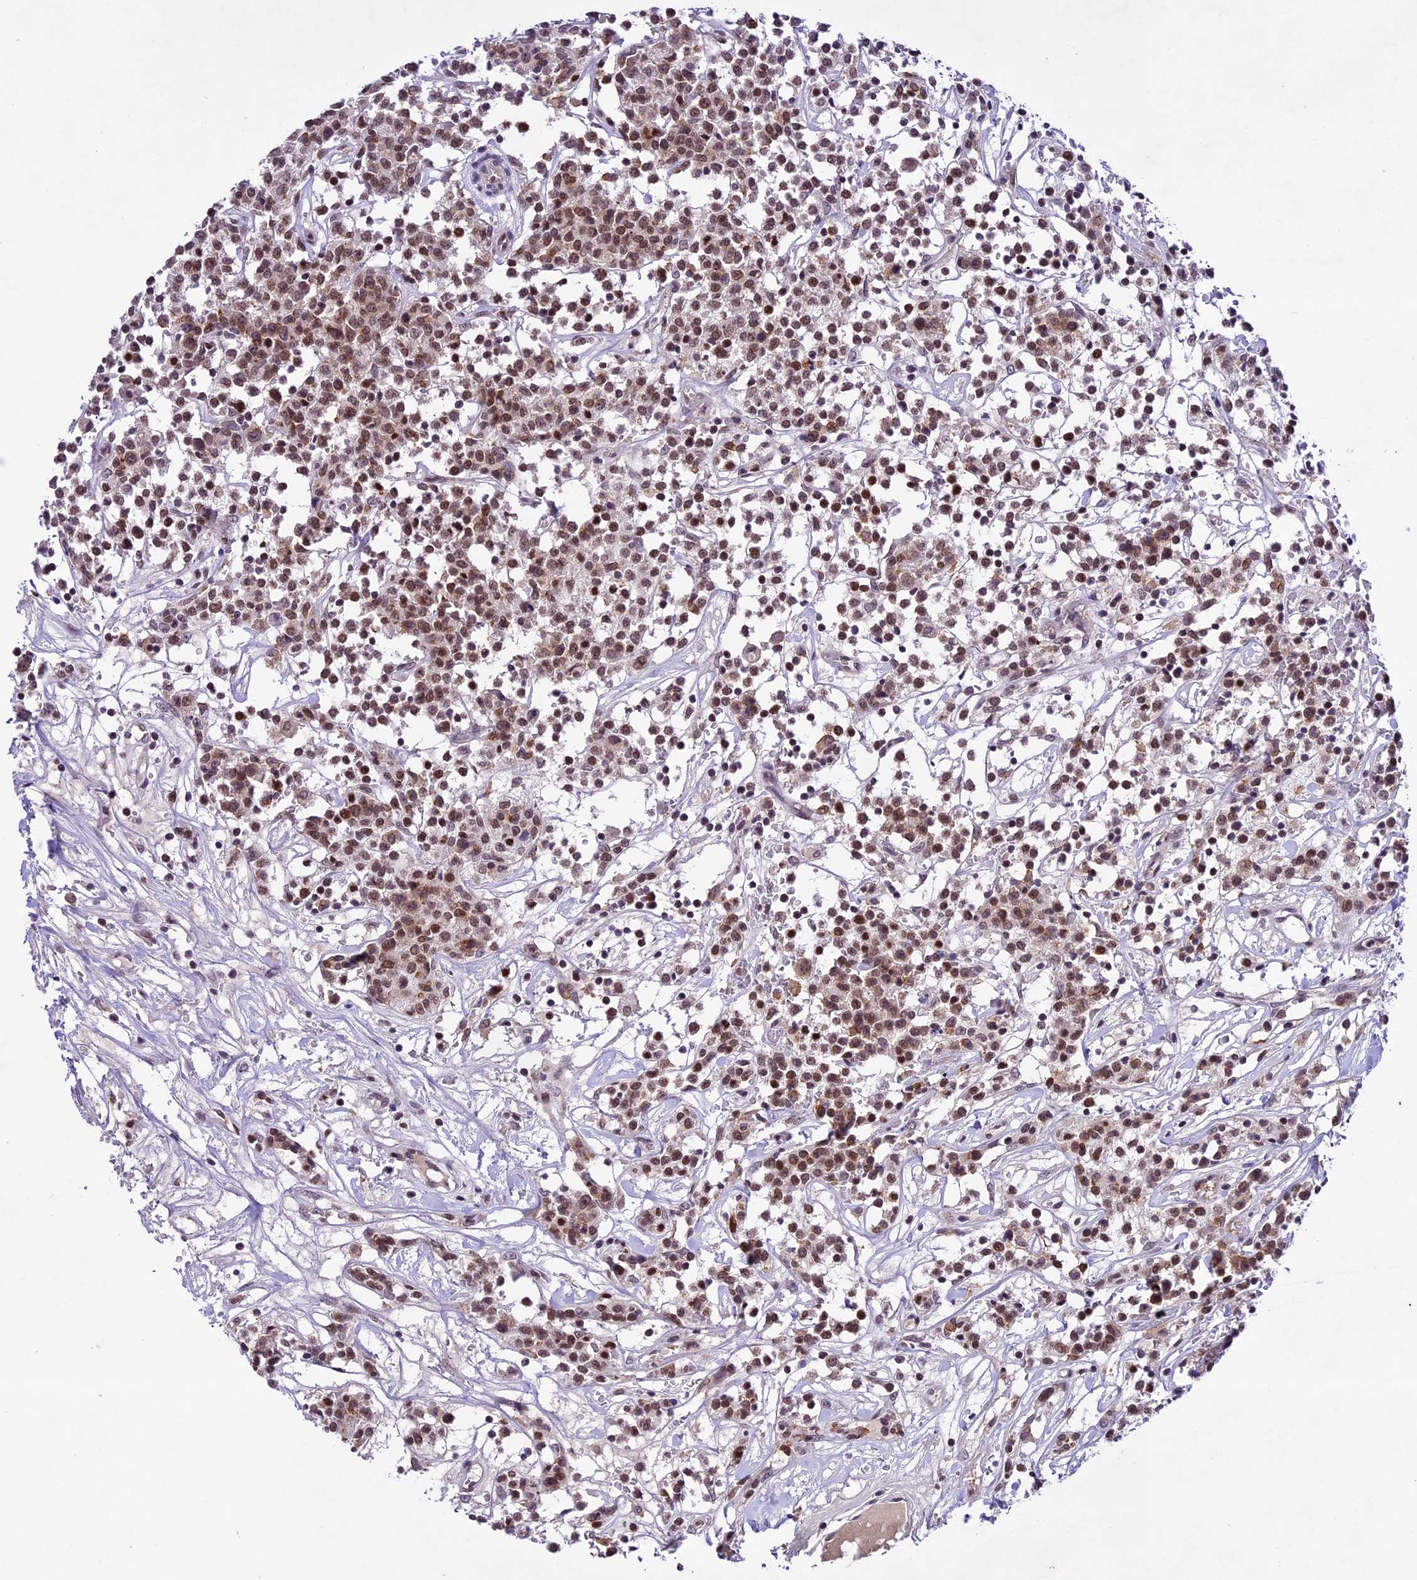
{"staining": {"intensity": "moderate", "quantity": ">75%", "location": "nuclear"}, "tissue": "lymphoma", "cell_type": "Tumor cells", "image_type": "cancer", "snomed": [{"axis": "morphology", "description": "Malignant lymphoma, non-Hodgkin's type, Low grade"}, {"axis": "topography", "description": "Small intestine"}], "caption": "Protein expression analysis of human malignant lymphoma, non-Hodgkin's type (low-grade) reveals moderate nuclear positivity in approximately >75% of tumor cells. (Brightfield microscopy of DAB IHC at high magnification).", "gene": "SHKBP1", "patient": {"sex": "female", "age": 59}}